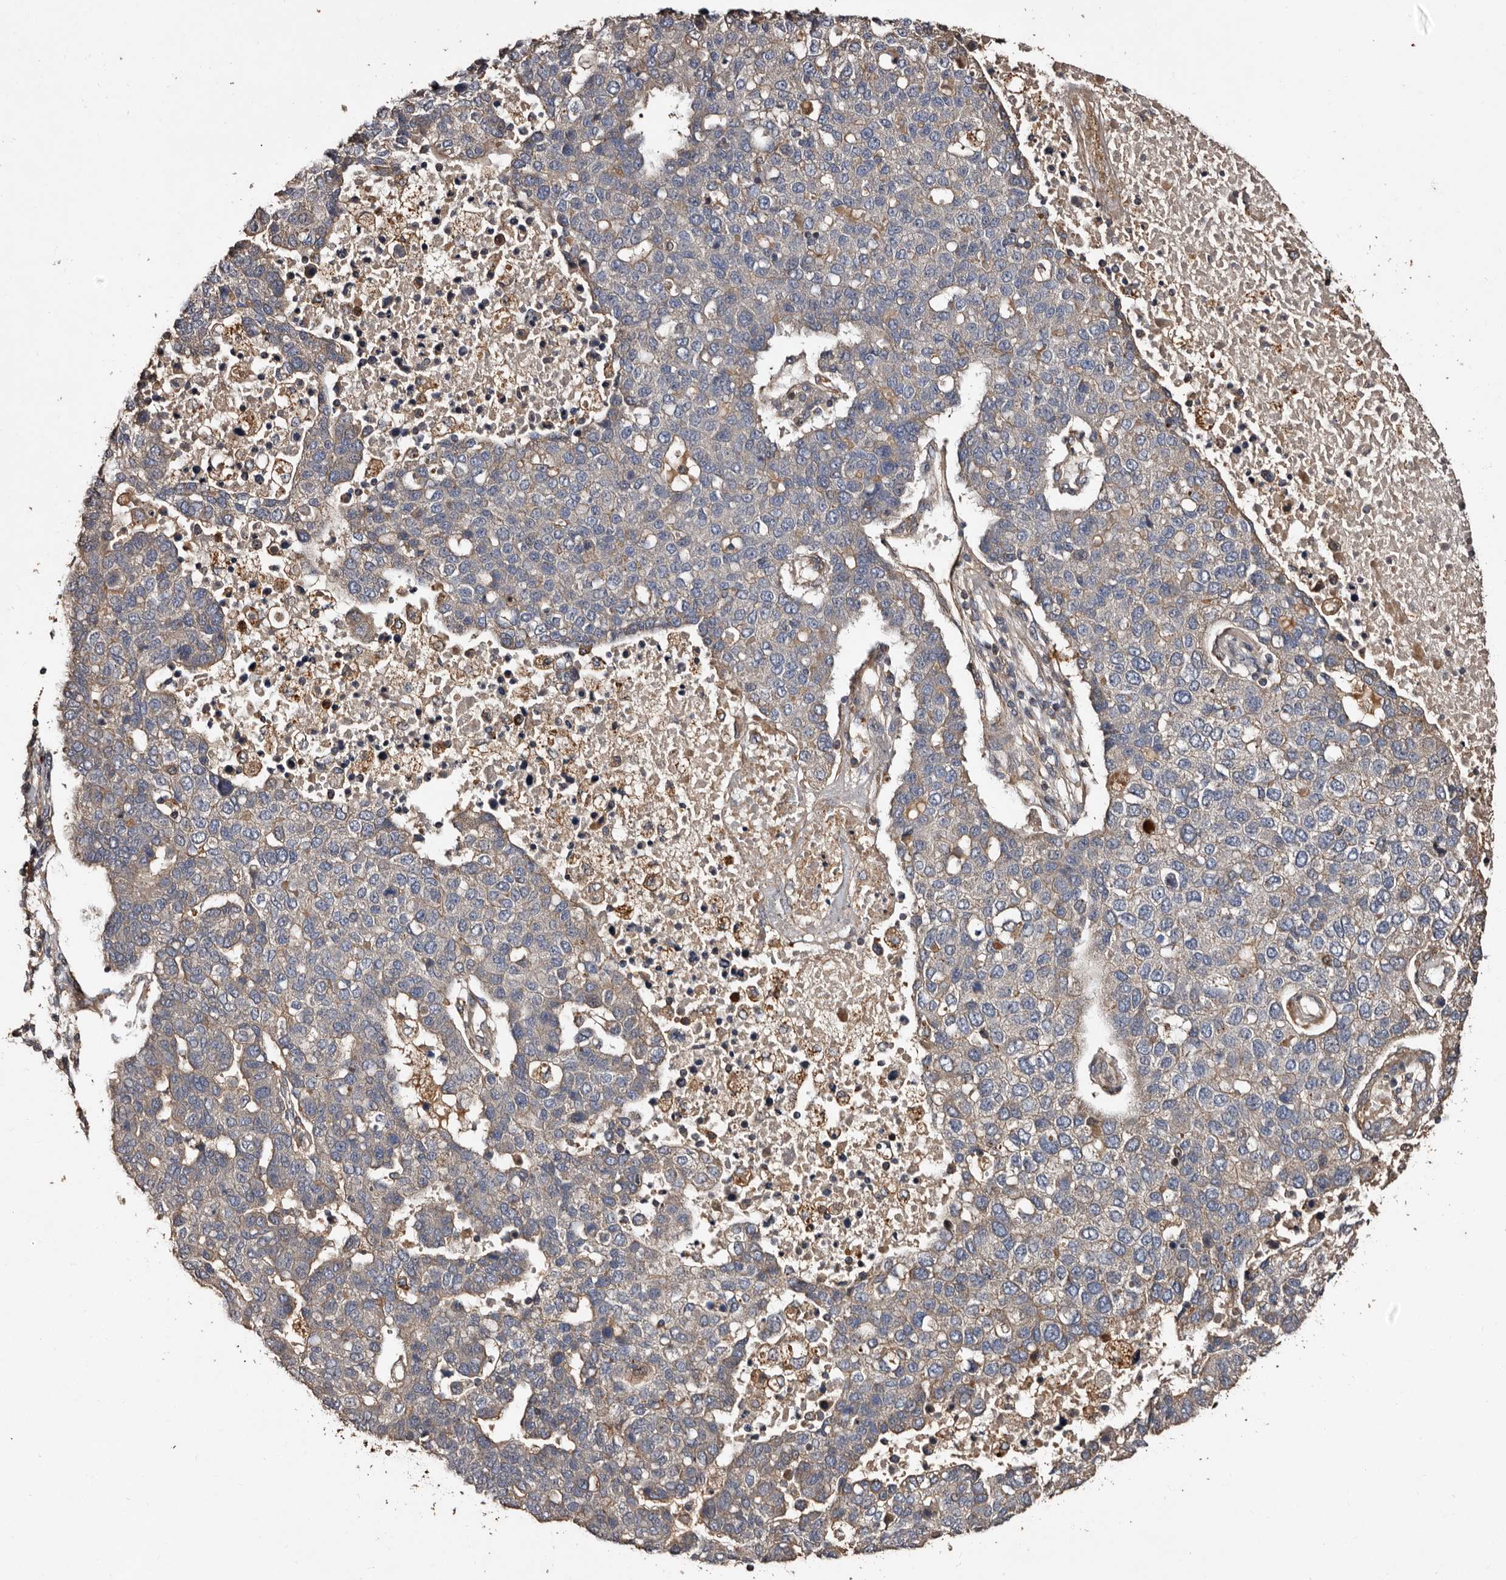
{"staining": {"intensity": "weak", "quantity": "25%-75%", "location": "cytoplasmic/membranous"}, "tissue": "pancreatic cancer", "cell_type": "Tumor cells", "image_type": "cancer", "snomed": [{"axis": "morphology", "description": "Adenocarcinoma, NOS"}, {"axis": "topography", "description": "Pancreas"}], "caption": "Tumor cells demonstrate low levels of weak cytoplasmic/membranous positivity in approximately 25%-75% of cells in adenocarcinoma (pancreatic).", "gene": "PRKD3", "patient": {"sex": "female", "age": 61}}